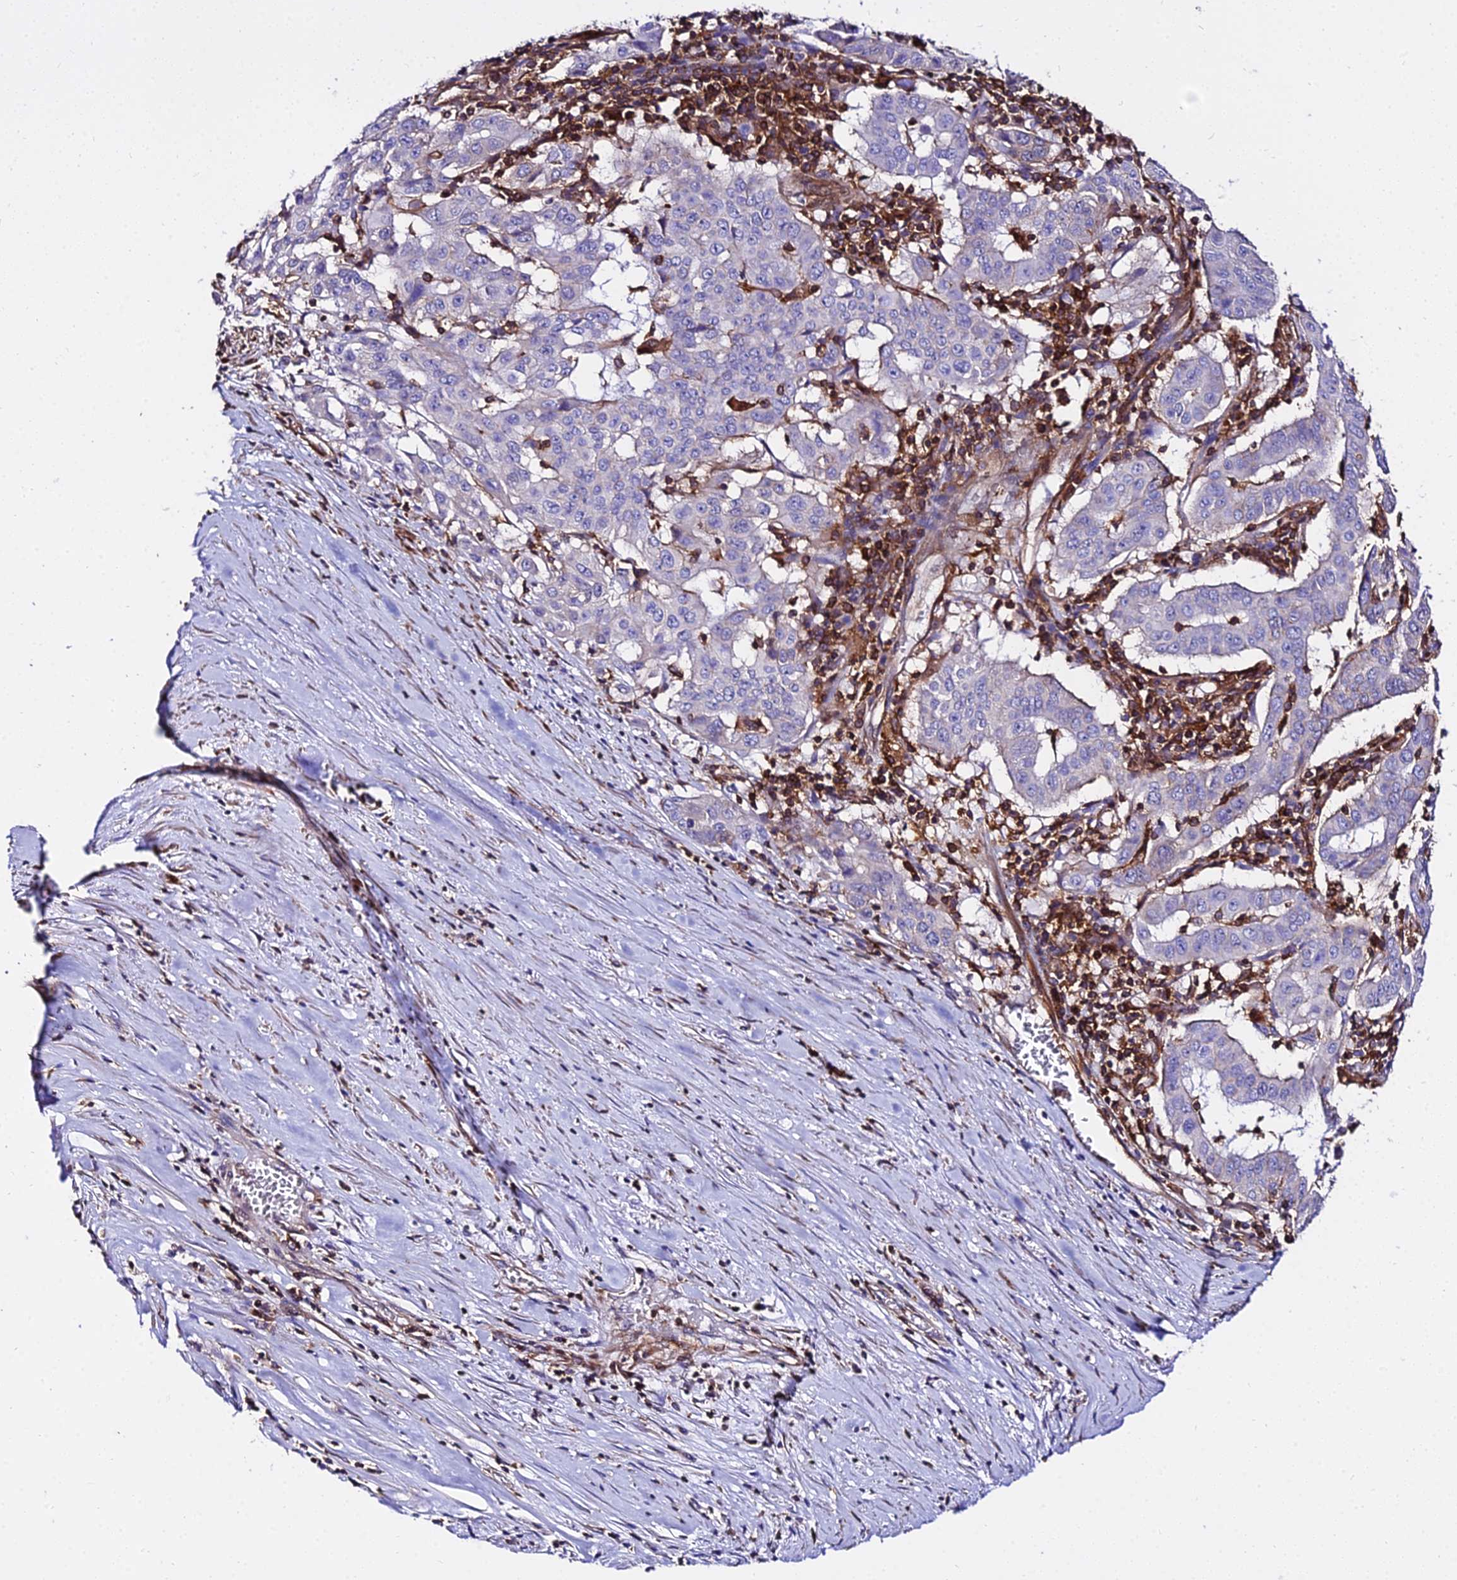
{"staining": {"intensity": "negative", "quantity": "none", "location": "none"}, "tissue": "pancreatic cancer", "cell_type": "Tumor cells", "image_type": "cancer", "snomed": [{"axis": "morphology", "description": "Adenocarcinoma, NOS"}, {"axis": "topography", "description": "Pancreas"}], "caption": "Tumor cells are negative for protein expression in human adenocarcinoma (pancreatic). The staining is performed using DAB brown chromogen with nuclei counter-stained in using hematoxylin.", "gene": "CSRP1", "patient": {"sex": "male", "age": 63}}